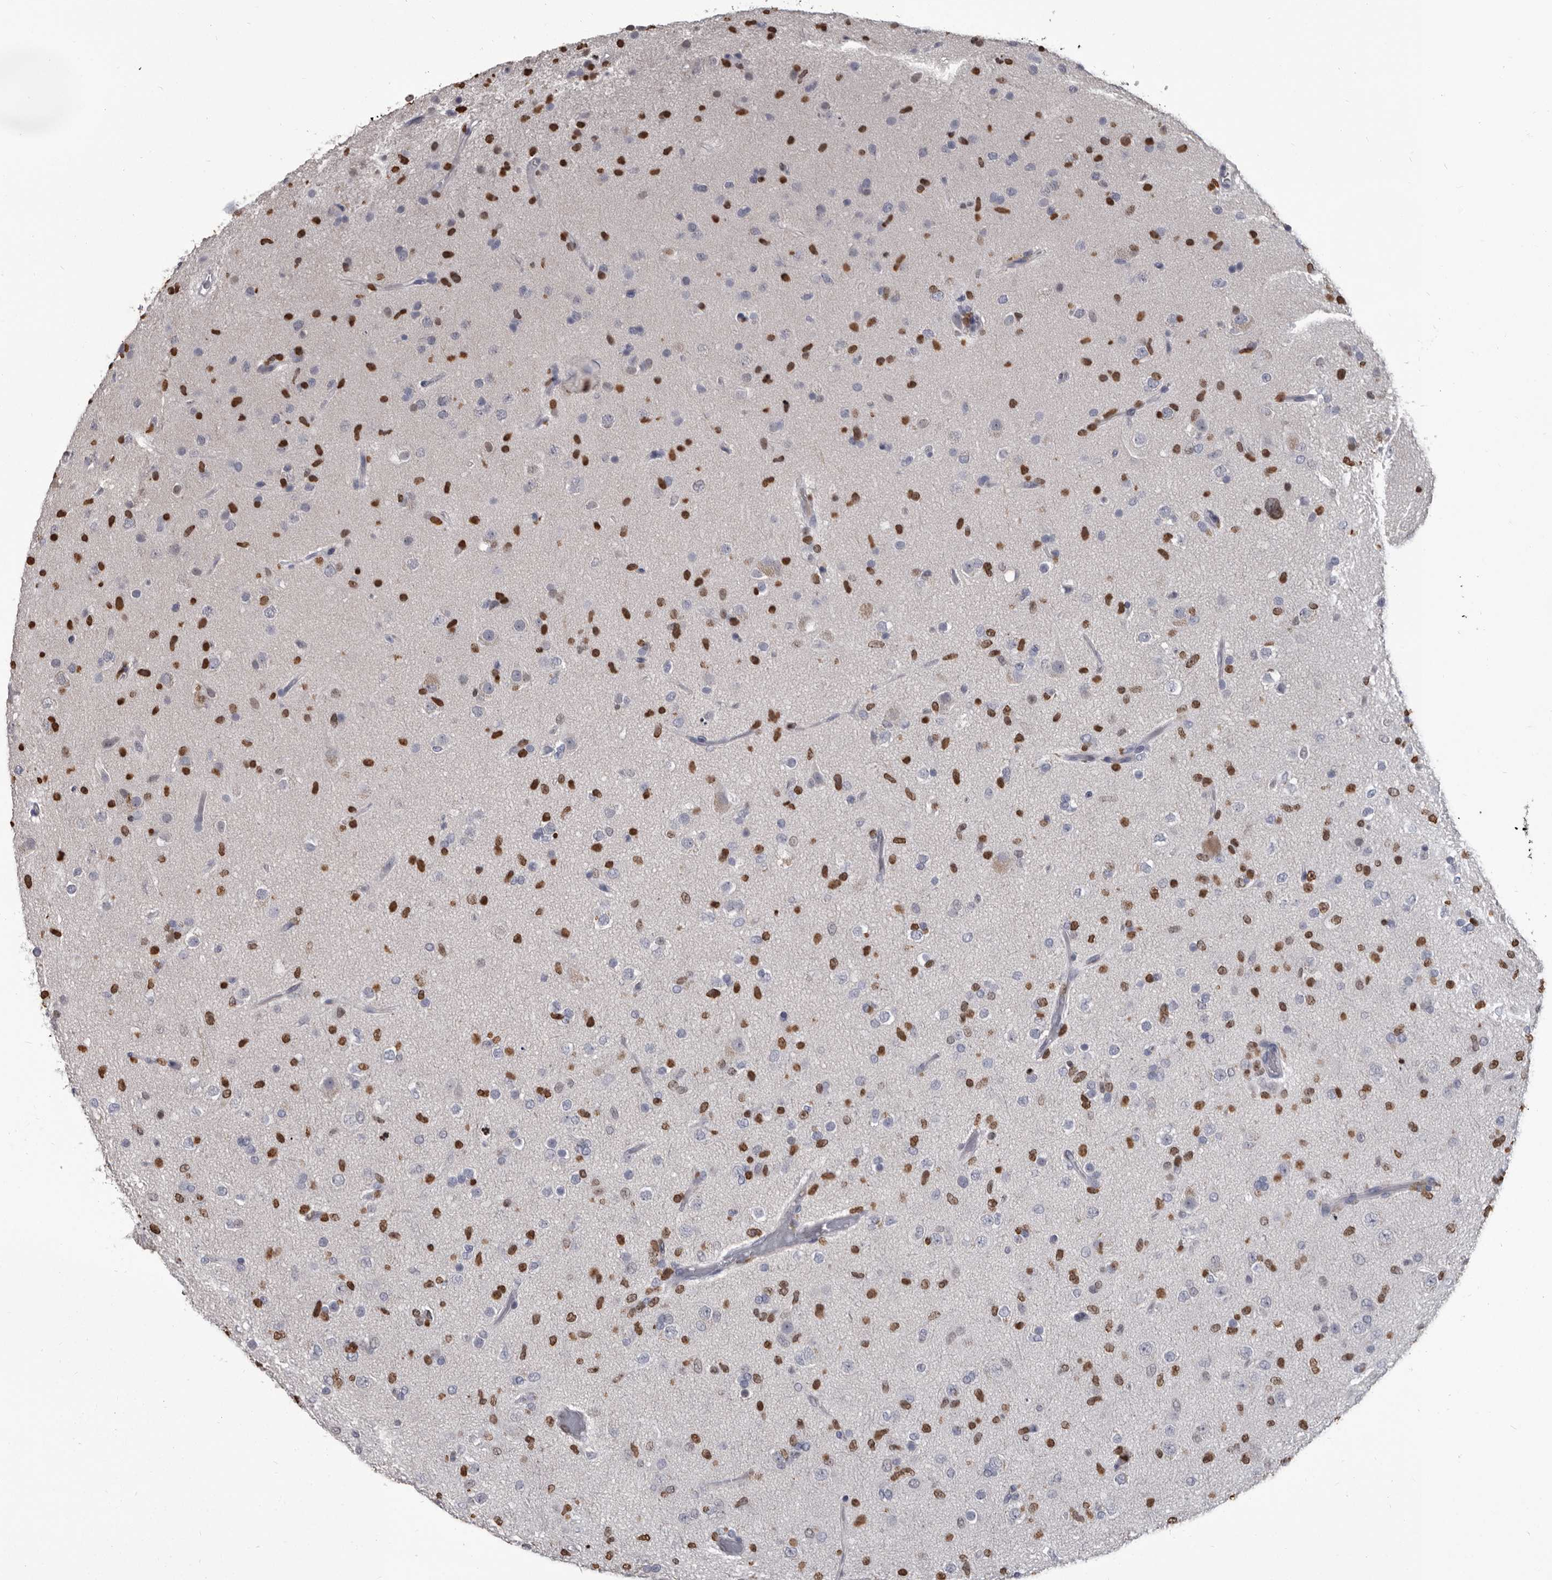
{"staining": {"intensity": "strong", "quantity": "25%-75%", "location": "nuclear"}, "tissue": "glioma", "cell_type": "Tumor cells", "image_type": "cancer", "snomed": [{"axis": "morphology", "description": "Glioma, malignant, Low grade"}, {"axis": "topography", "description": "Brain"}], "caption": "There is high levels of strong nuclear positivity in tumor cells of malignant glioma (low-grade), as demonstrated by immunohistochemical staining (brown color).", "gene": "AHR", "patient": {"sex": "male", "age": 65}}